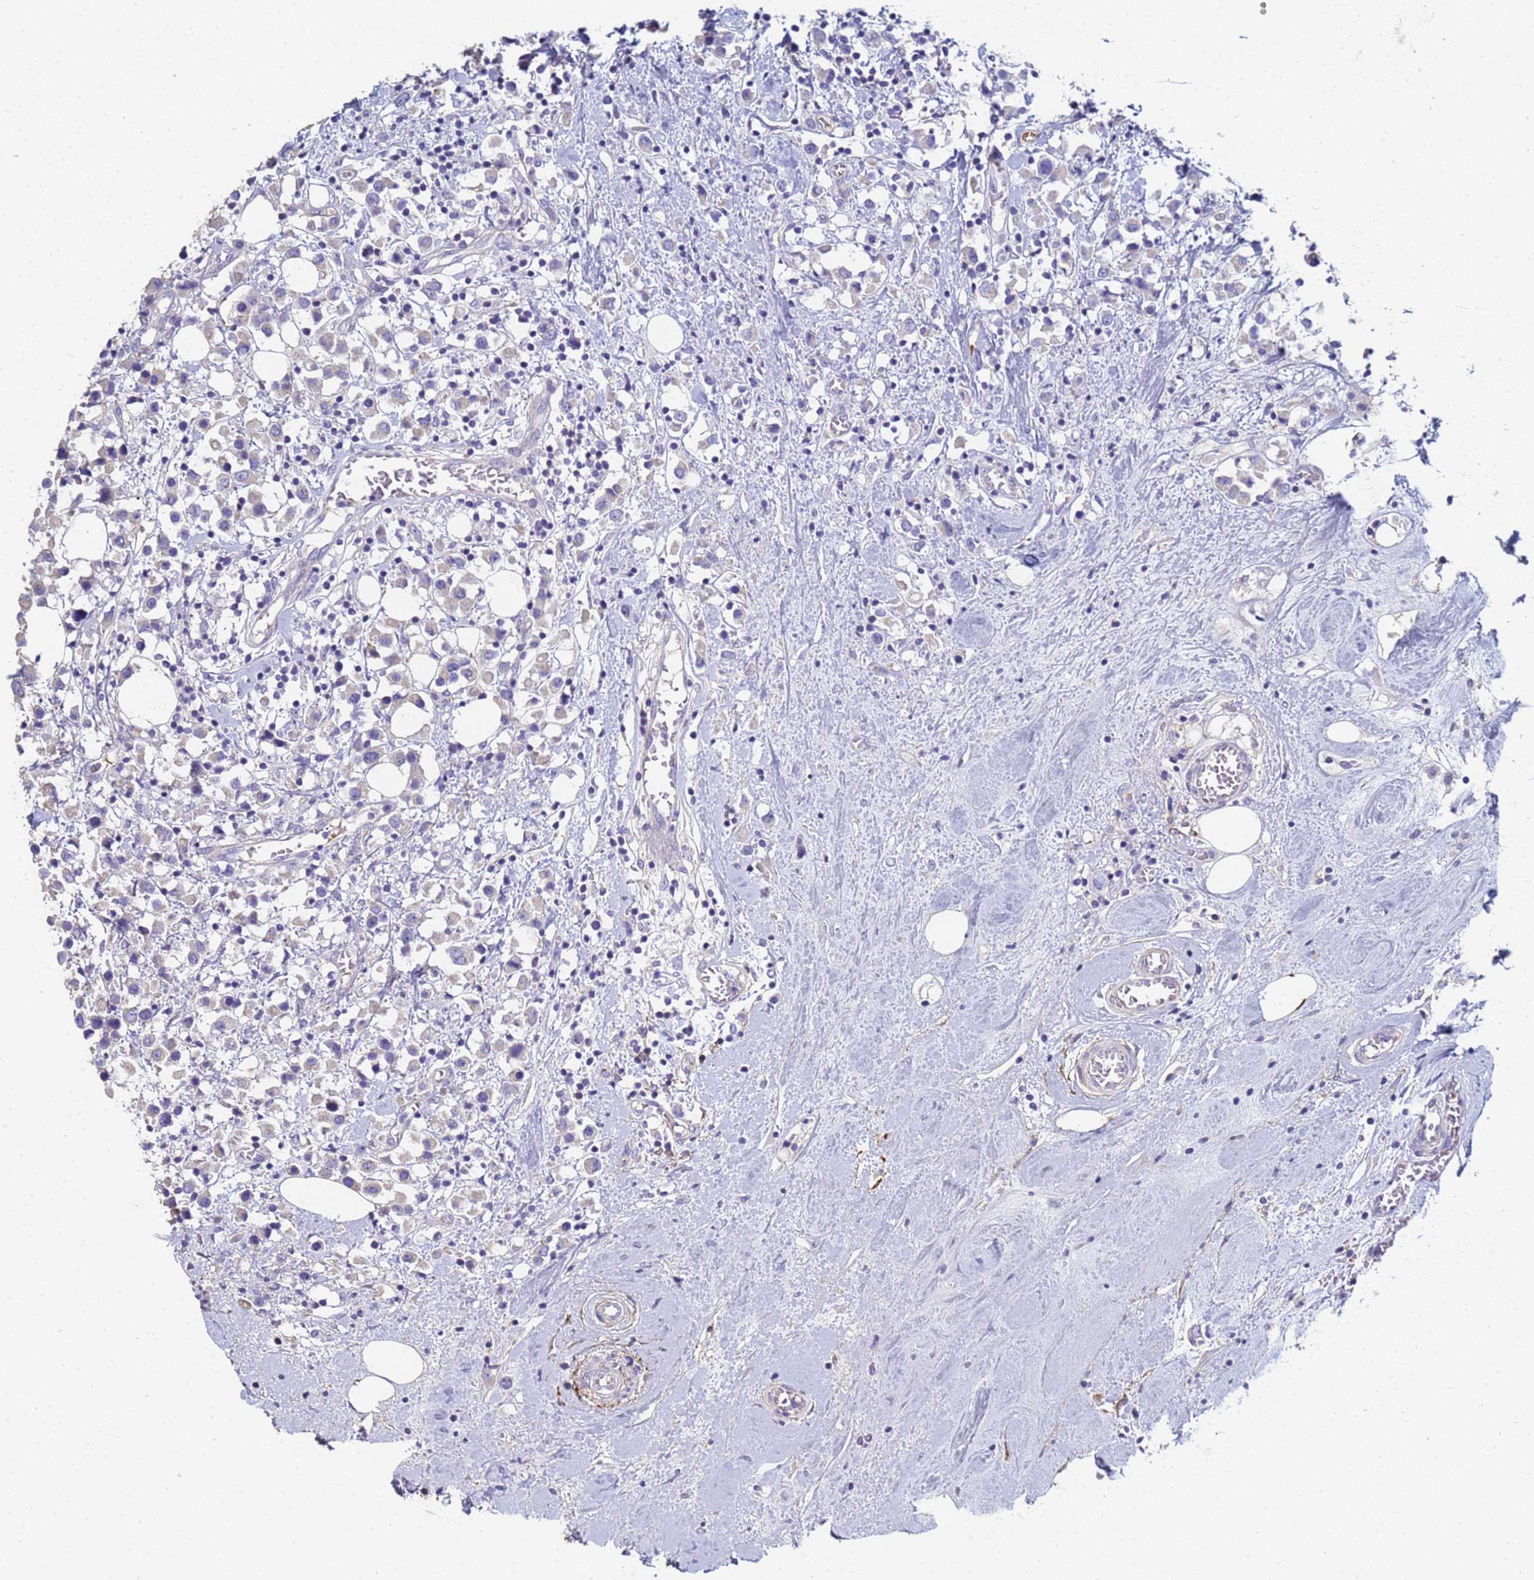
{"staining": {"intensity": "negative", "quantity": "none", "location": "none"}, "tissue": "breast cancer", "cell_type": "Tumor cells", "image_type": "cancer", "snomed": [{"axis": "morphology", "description": "Duct carcinoma"}, {"axis": "topography", "description": "Breast"}], "caption": "The micrograph exhibits no staining of tumor cells in breast invasive ductal carcinoma.", "gene": "ABCA8", "patient": {"sex": "female", "age": 61}}